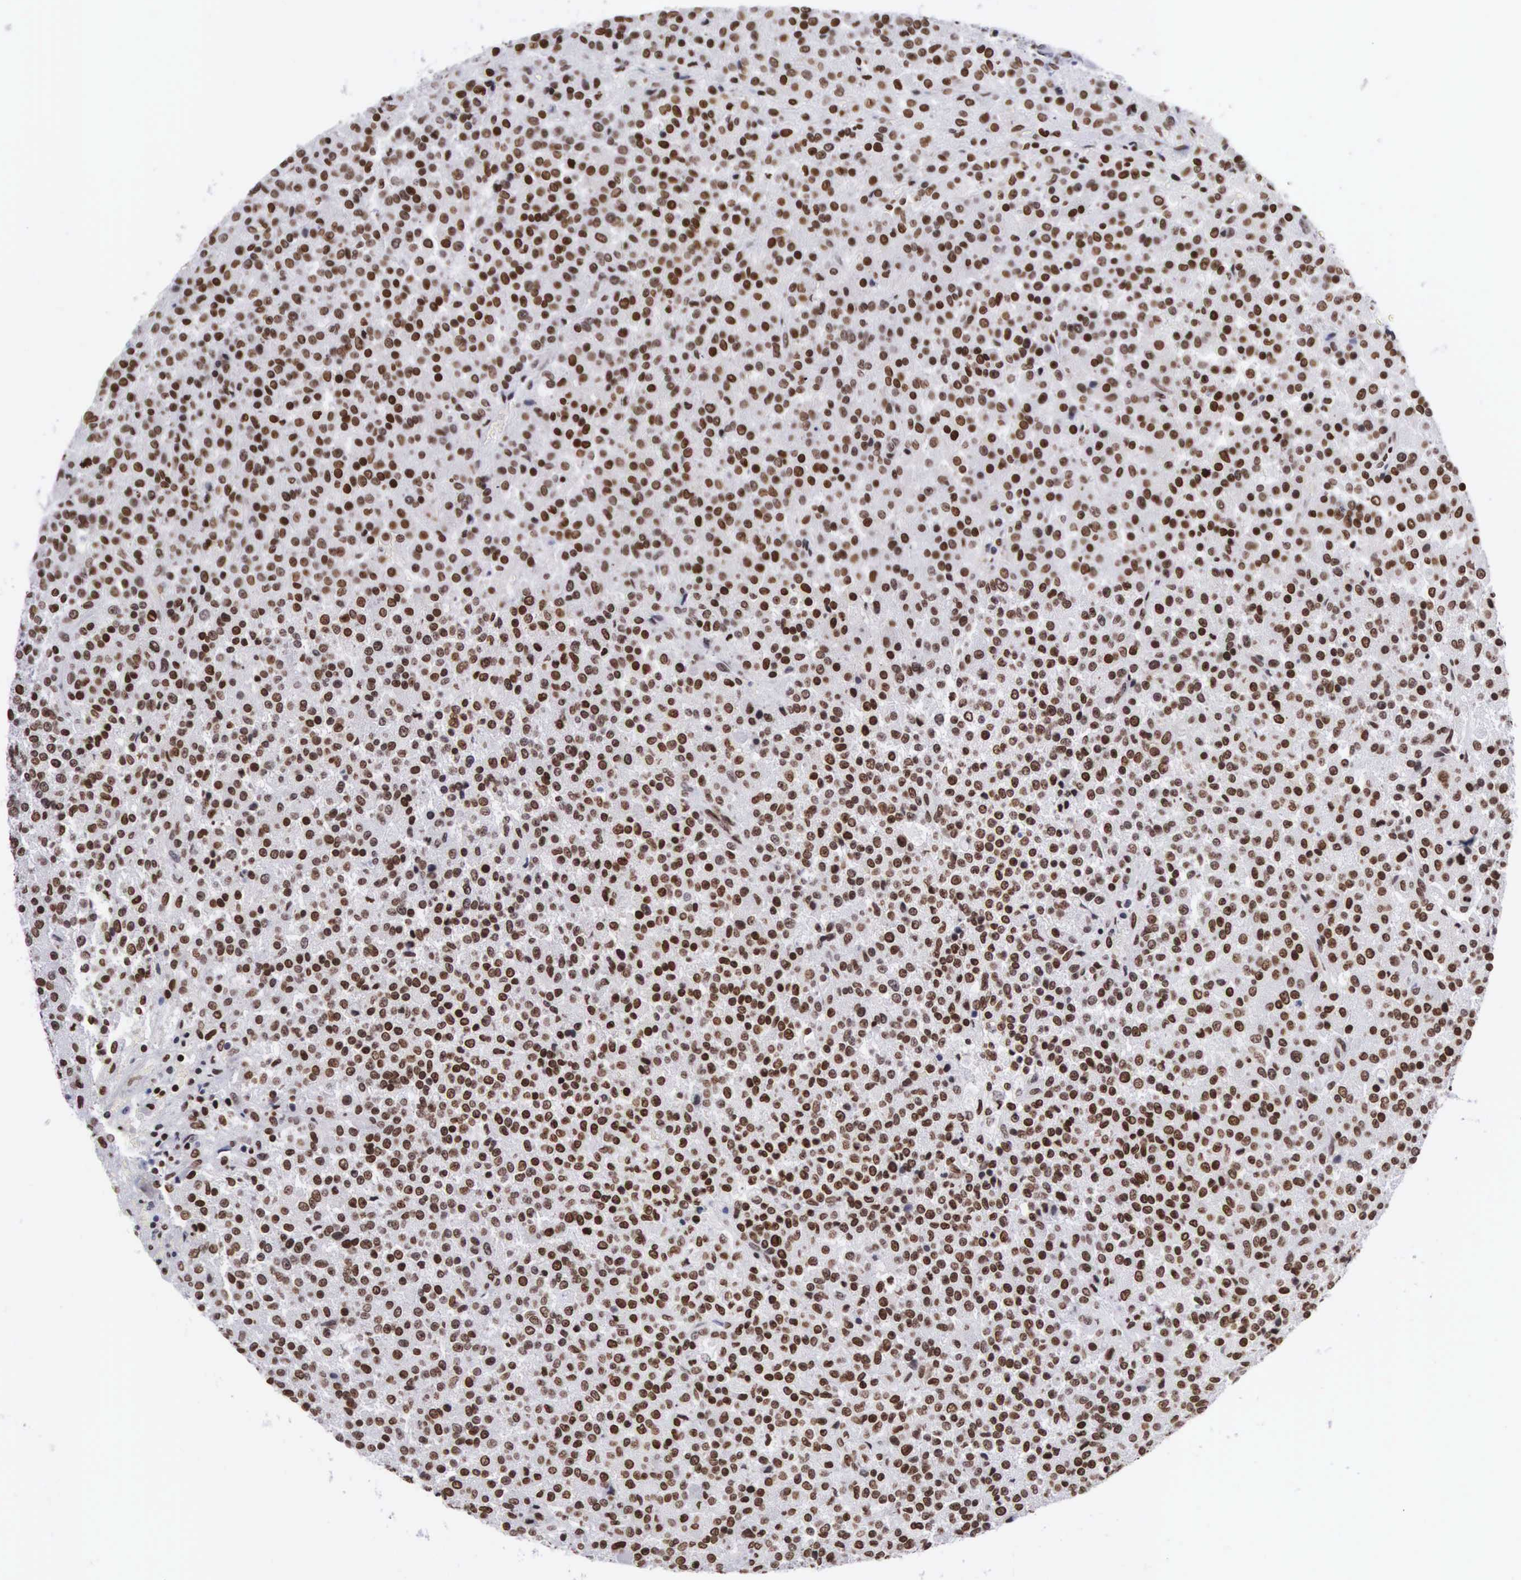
{"staining": {"intensity": "strong", "quantity": ">75%", "location": "nuclear"}, "tissue": "testis cancer", "cell_type": "Tumor cells", "image_type": "cancer", "snomed": [{"axis": "morphology", "description": "Seminoma, NOS"}, {"axis": "topography", "description": "Testis"}], "caption": "Testis cancer (seminoma) tissue displays strong nuclear positivity in about >75% of tumor cells", "gene": "MECP2", "patient": {"sex": "male", "age": 59}}